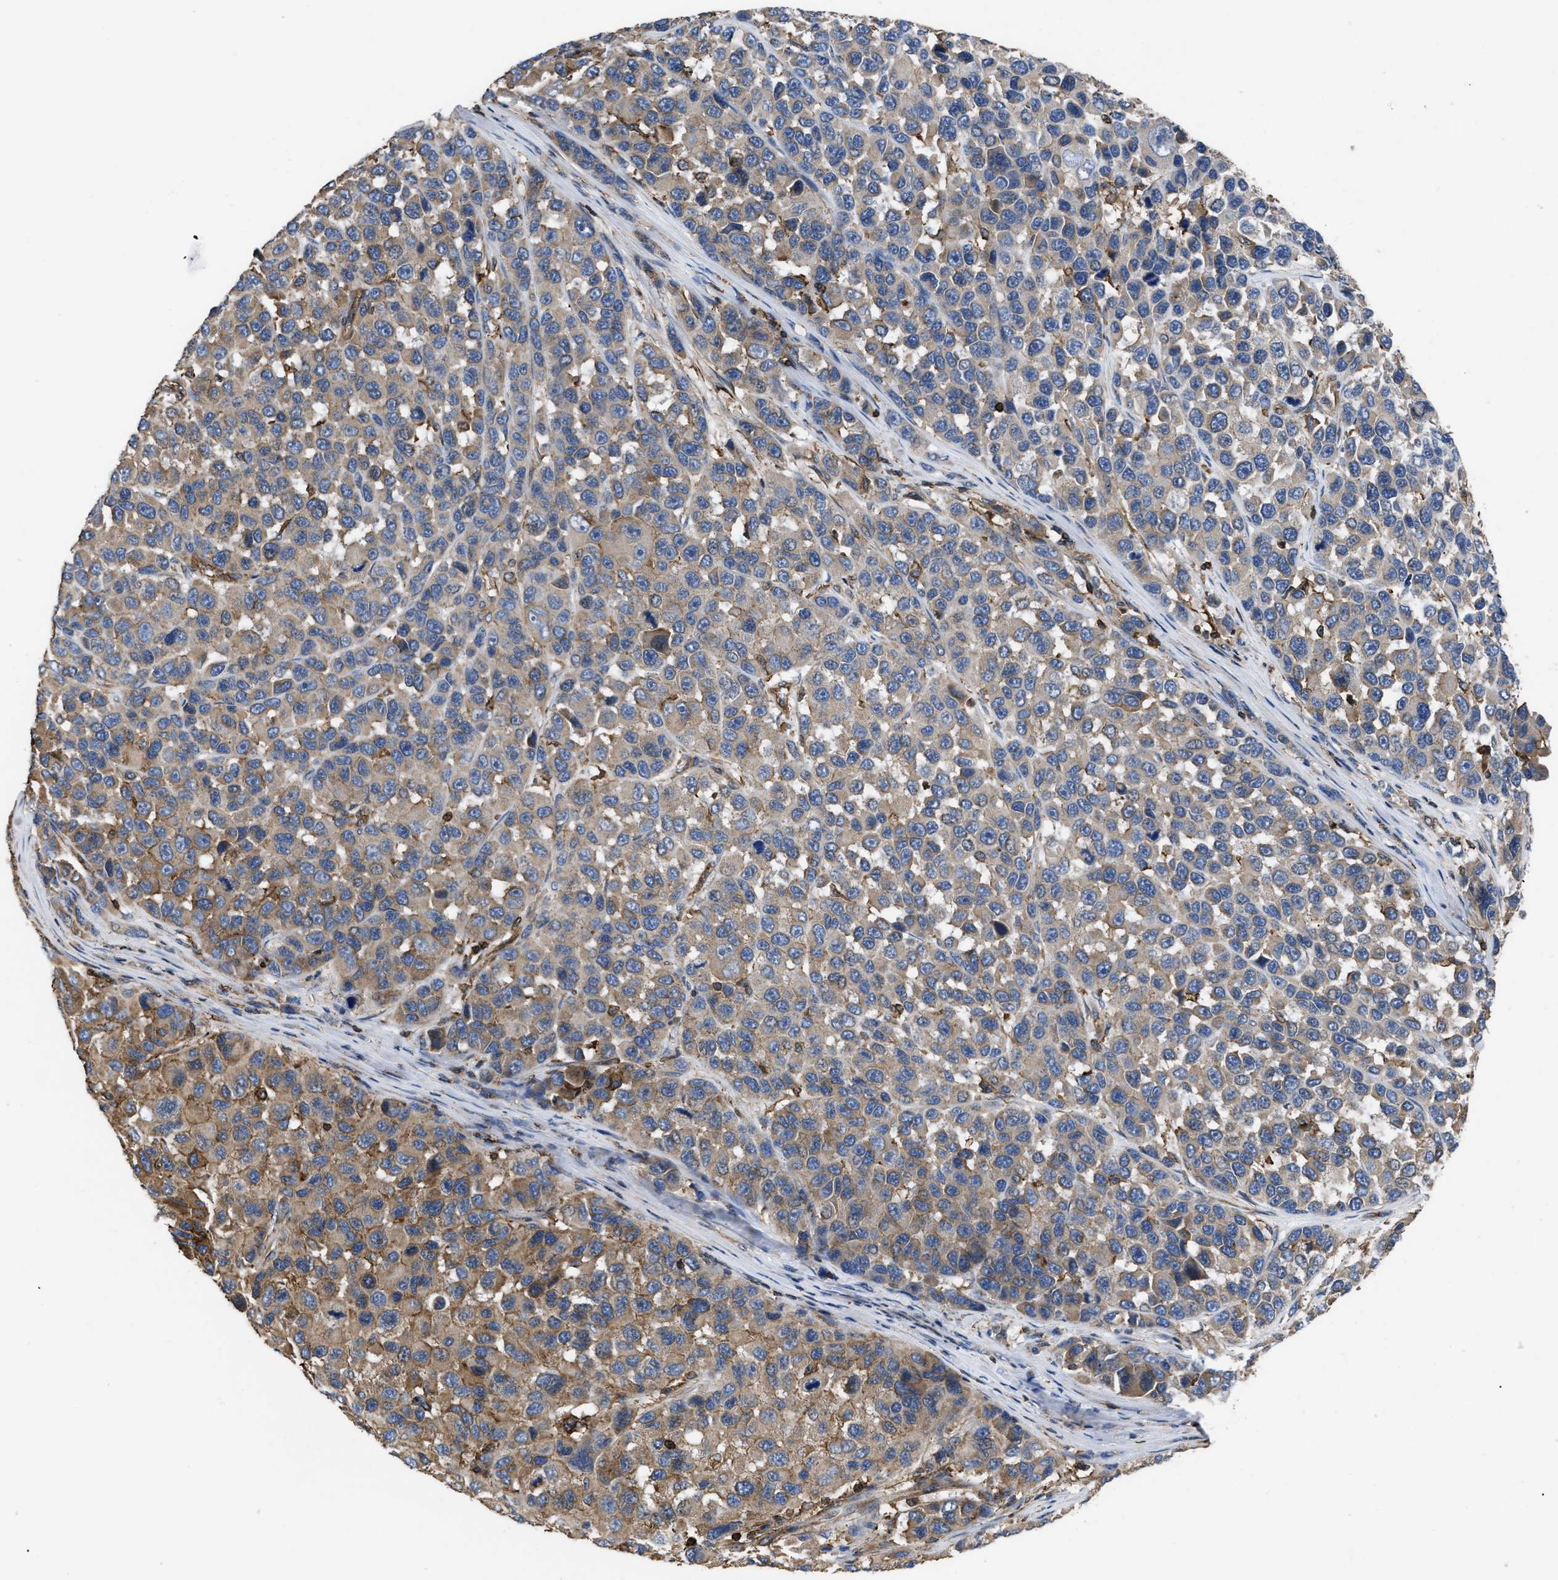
{"staining": {"intensity": "moderate", "quantity": ">75%", "location": "cytoplasmic/membranous"}, "tissue": "melanoma", "cell_type": "Tumor cells", "image_type": "cancer", "snomed": [{"axis": "morphology", "description": "Malignant melanoma, NOS"}, {"axis": "topography", "description": "Skin"}], "caption": "Immunohistochemistry (DAB (3,3'-diaminobenzidine)) staining of malignant melanoma displays moderate cytoplasmic/membranous protein staining in about >75% of tumor cells.", "gene": "SCUBE2", "patient": {"sex": "male", "age": 53}}